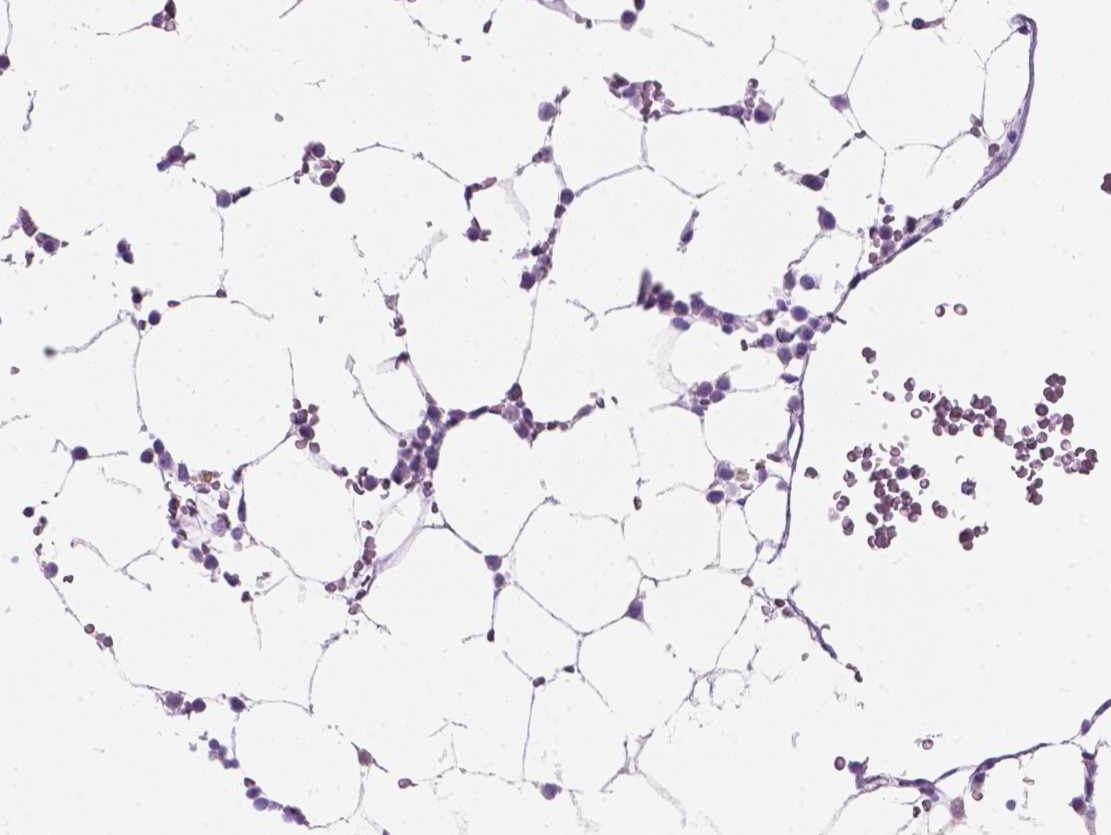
{"staining": {"intensity": "negative", "quantity": "none", "location": "none"}, "tissue": "bone marrow", "cell_type": "Hematopoietic cells", "image_type": "normal", "snomed": [{"axis": "morphology", "description": "Normal tissue, NOS"}, {"axis": "topography", "description": "Bone marrow"}], "caption": "Human bone marrow stained for a protein using IHC reveals no expression in hematopoietic cells.", "gene": "POU4F1", "patient": {"sex": "female", "age": 52}}